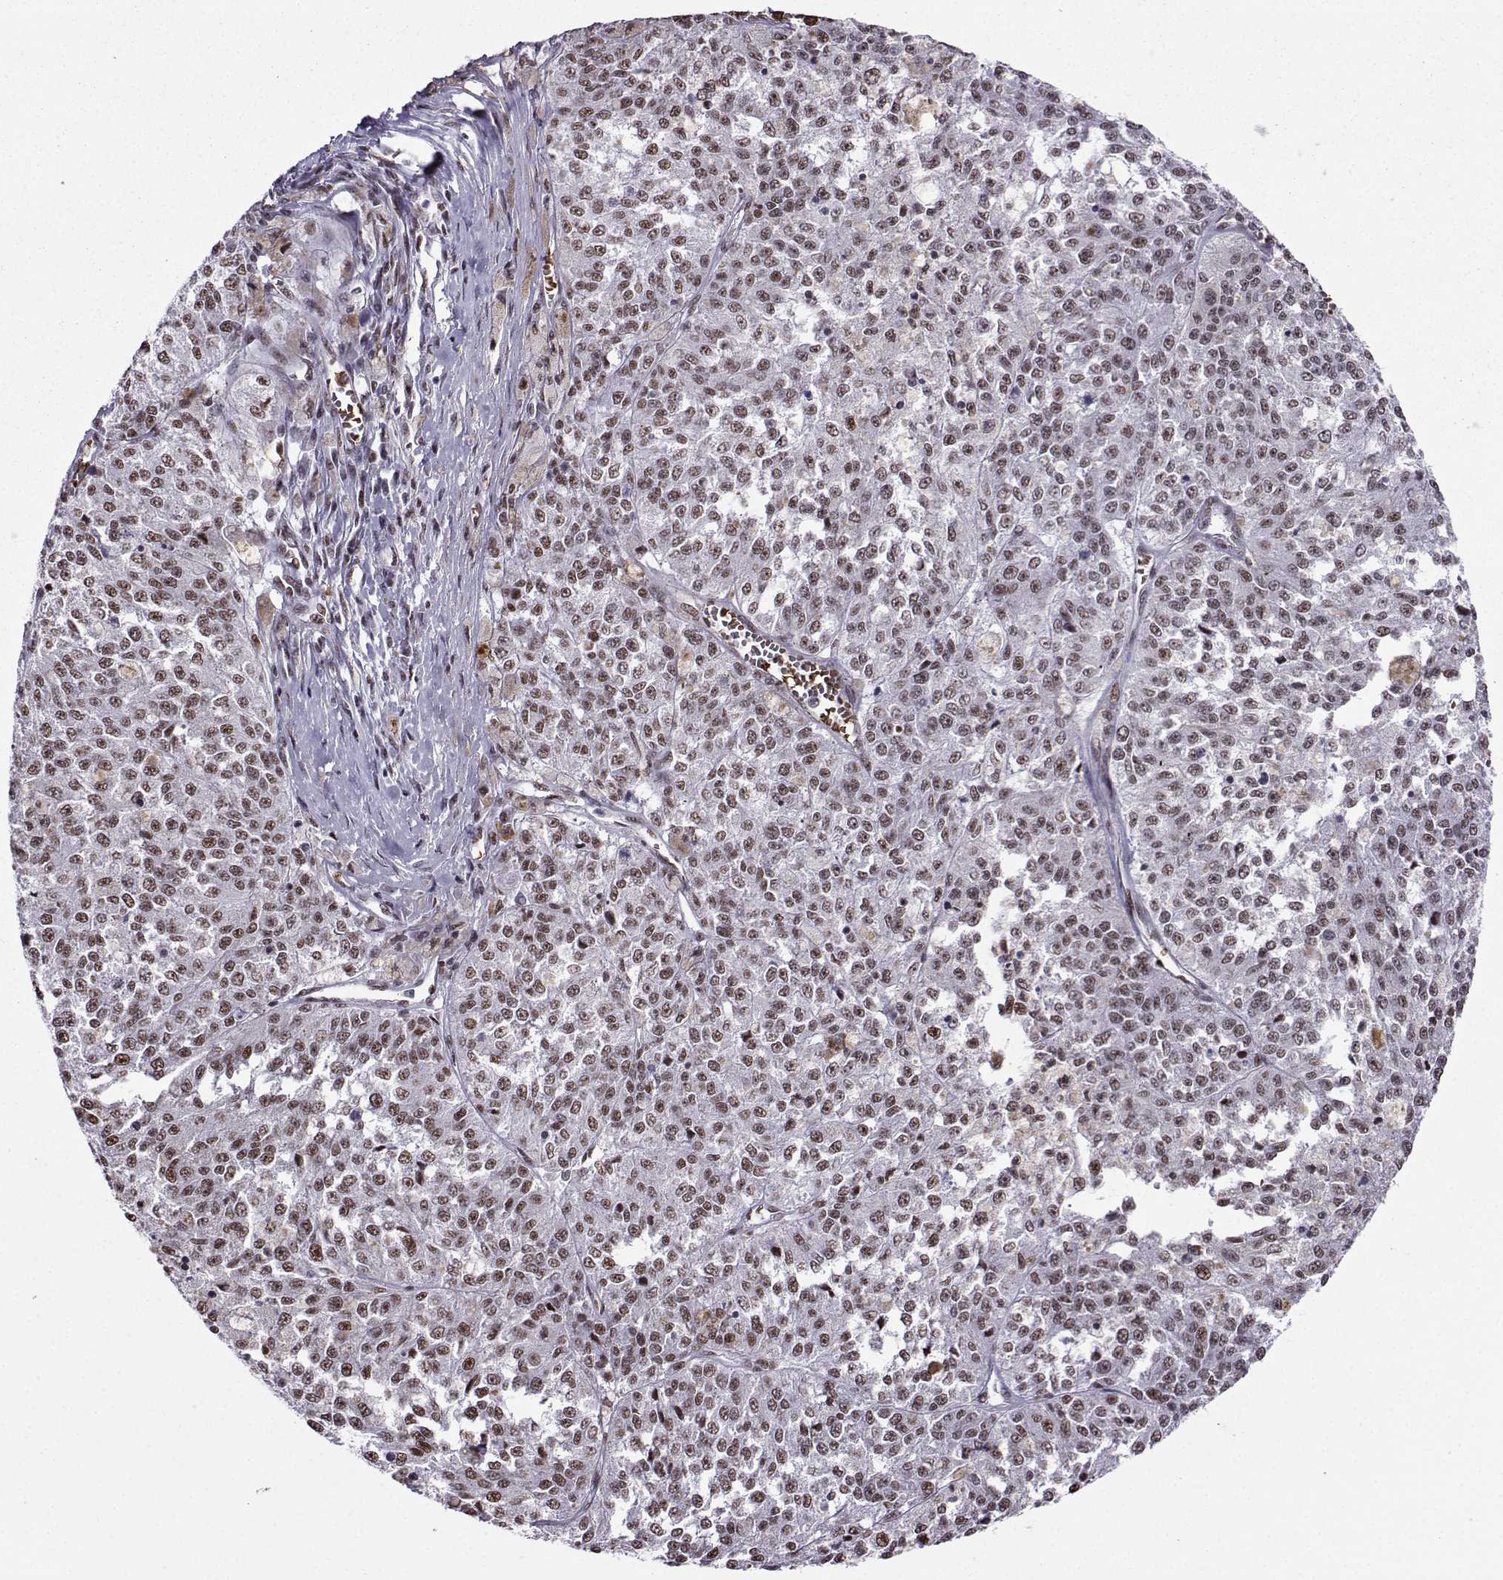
{"staining": {"intensity": "weak", "quantity": ">75%", "location": "nuclear"}, "tissue": "melanoma", "cell_type": "Tumor cells", "image_type": "cancer", "snomed": [{"axis": "morphology", "description": "Malignant melanoma, Metastatic site"}, {"axis": "topography", "description": "Lymph node"}], "caption": "Weak nuclear staining for a protein is present in about >75% of tumor cells of malignant melanoma (metastatic site) using immunohistochemistry (IHC).", "gene": "CCNK", "patient": {"sex": "female", "age": 64}}